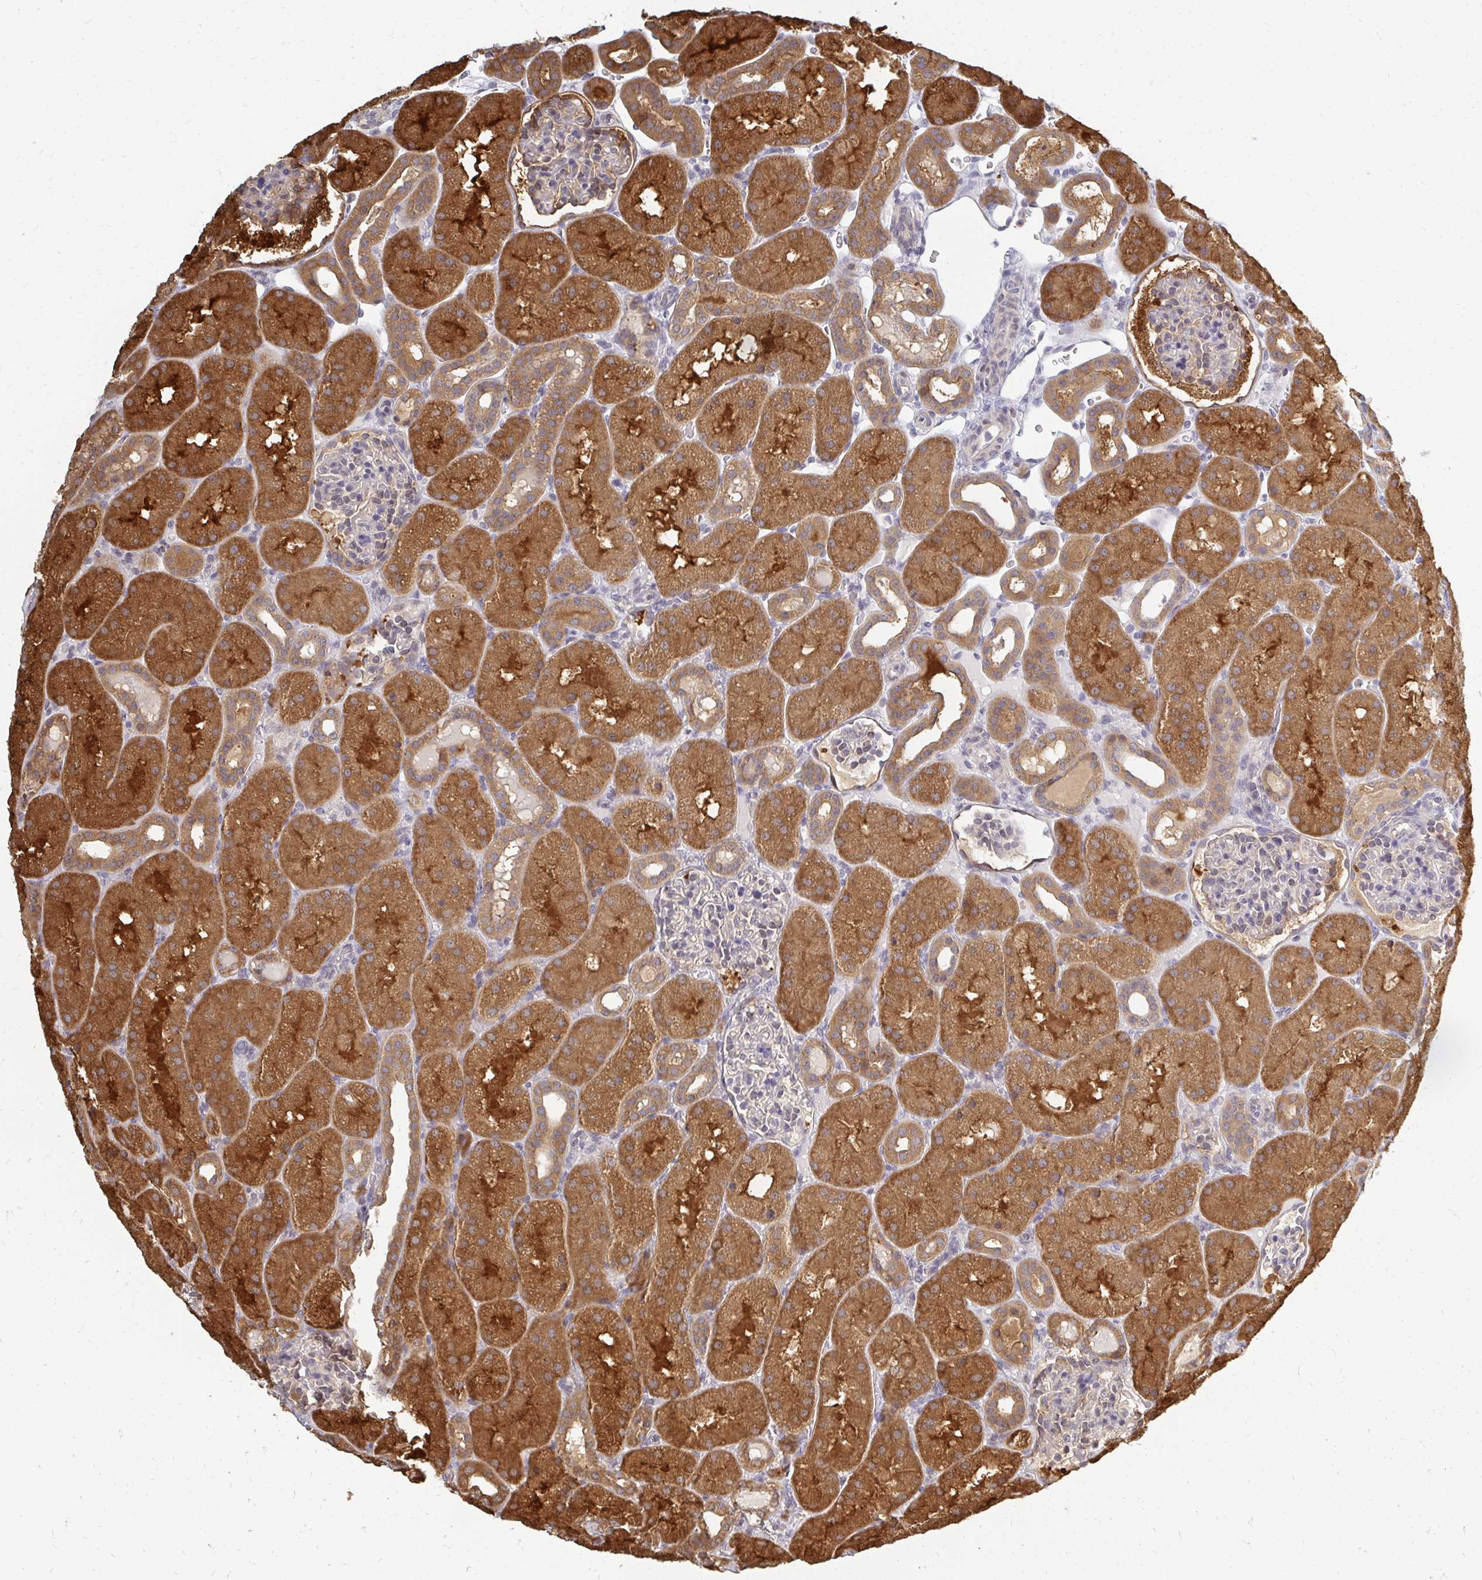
{"staining": {"intensity": "negative", "quantity": "none", "location": "none"}, "tissue": "kidney", "cell_type": "Cells in glomeruli", "image_type": "normal", "snomed": [{"axis": "morphology", "description": "Normal tissue, NOS"}, {"axis": "topography", "description": "Kidney"}], "caption": "Immunohistochemical staining of normal kidney shows no significant staining in cells in glomeruli. (Brightfield microscopy of DAB (3,3'-diaminobenzidine) IHC at high magnification).", "gene": "ZNF285", "patient": {"sex": "male", "age": 2}}